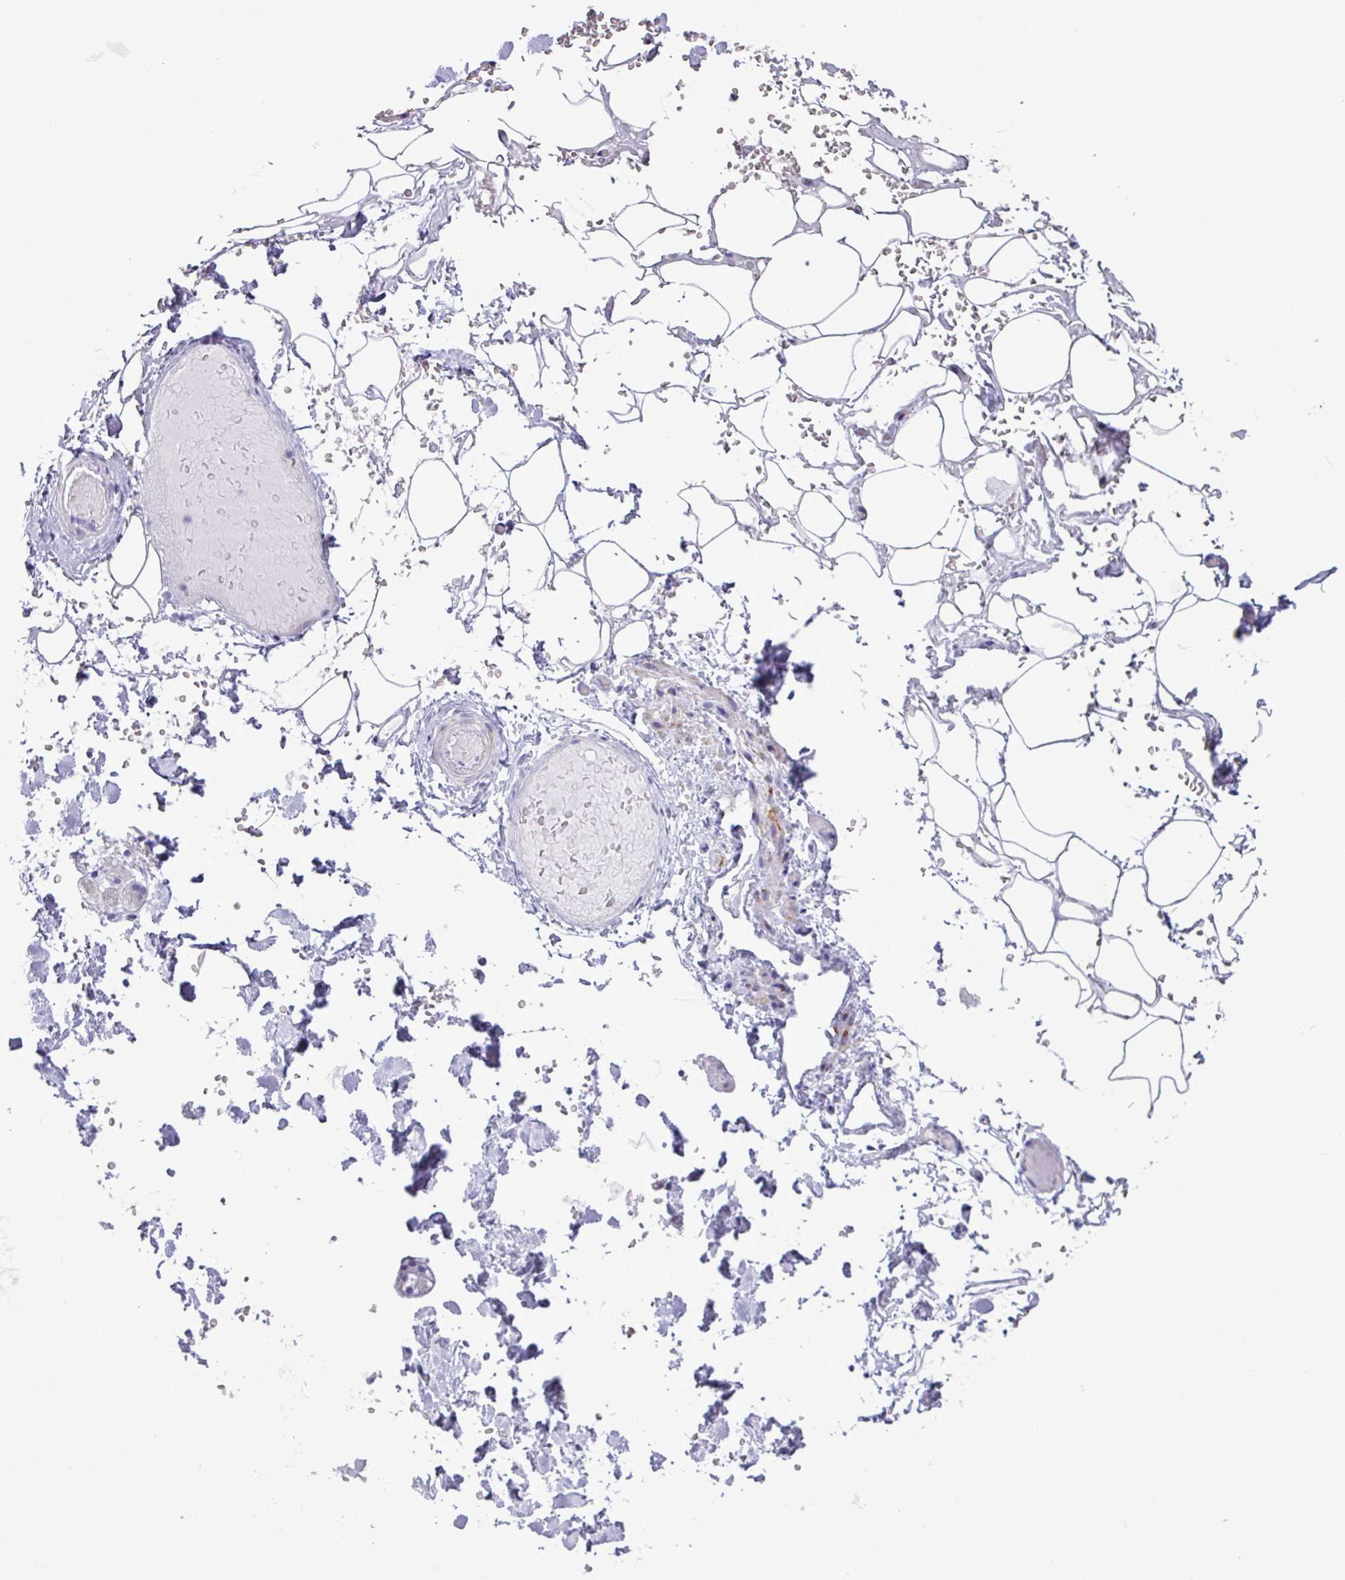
{"staining": {"intensity": "negative", "quantity": "none", "location": "none"}, "tissue": "adipose tissue", "cell_type": "Adipocytes", "image_type": "normal", "snomed": [{"axis": "morphology", "description": "Normal tissue, NOS"}, {"axis": "topography", "description": "Salivary gland"}, {"axis": "topography", "description": "Peripheral nerve tissue"}], "caption": "Immunohistochemistry (IHC) image of unremarkable adipose tissue: adipose tissue stained with DAB exhibits no significant protein expression in adipocytes. (DAB (3,3'-diaminobenzidine) immunohistochemistry visualized using brightfield microscopy, high magnification).", "gene": "CKMT2", "patient": {"sex": "male", "age": 38}}